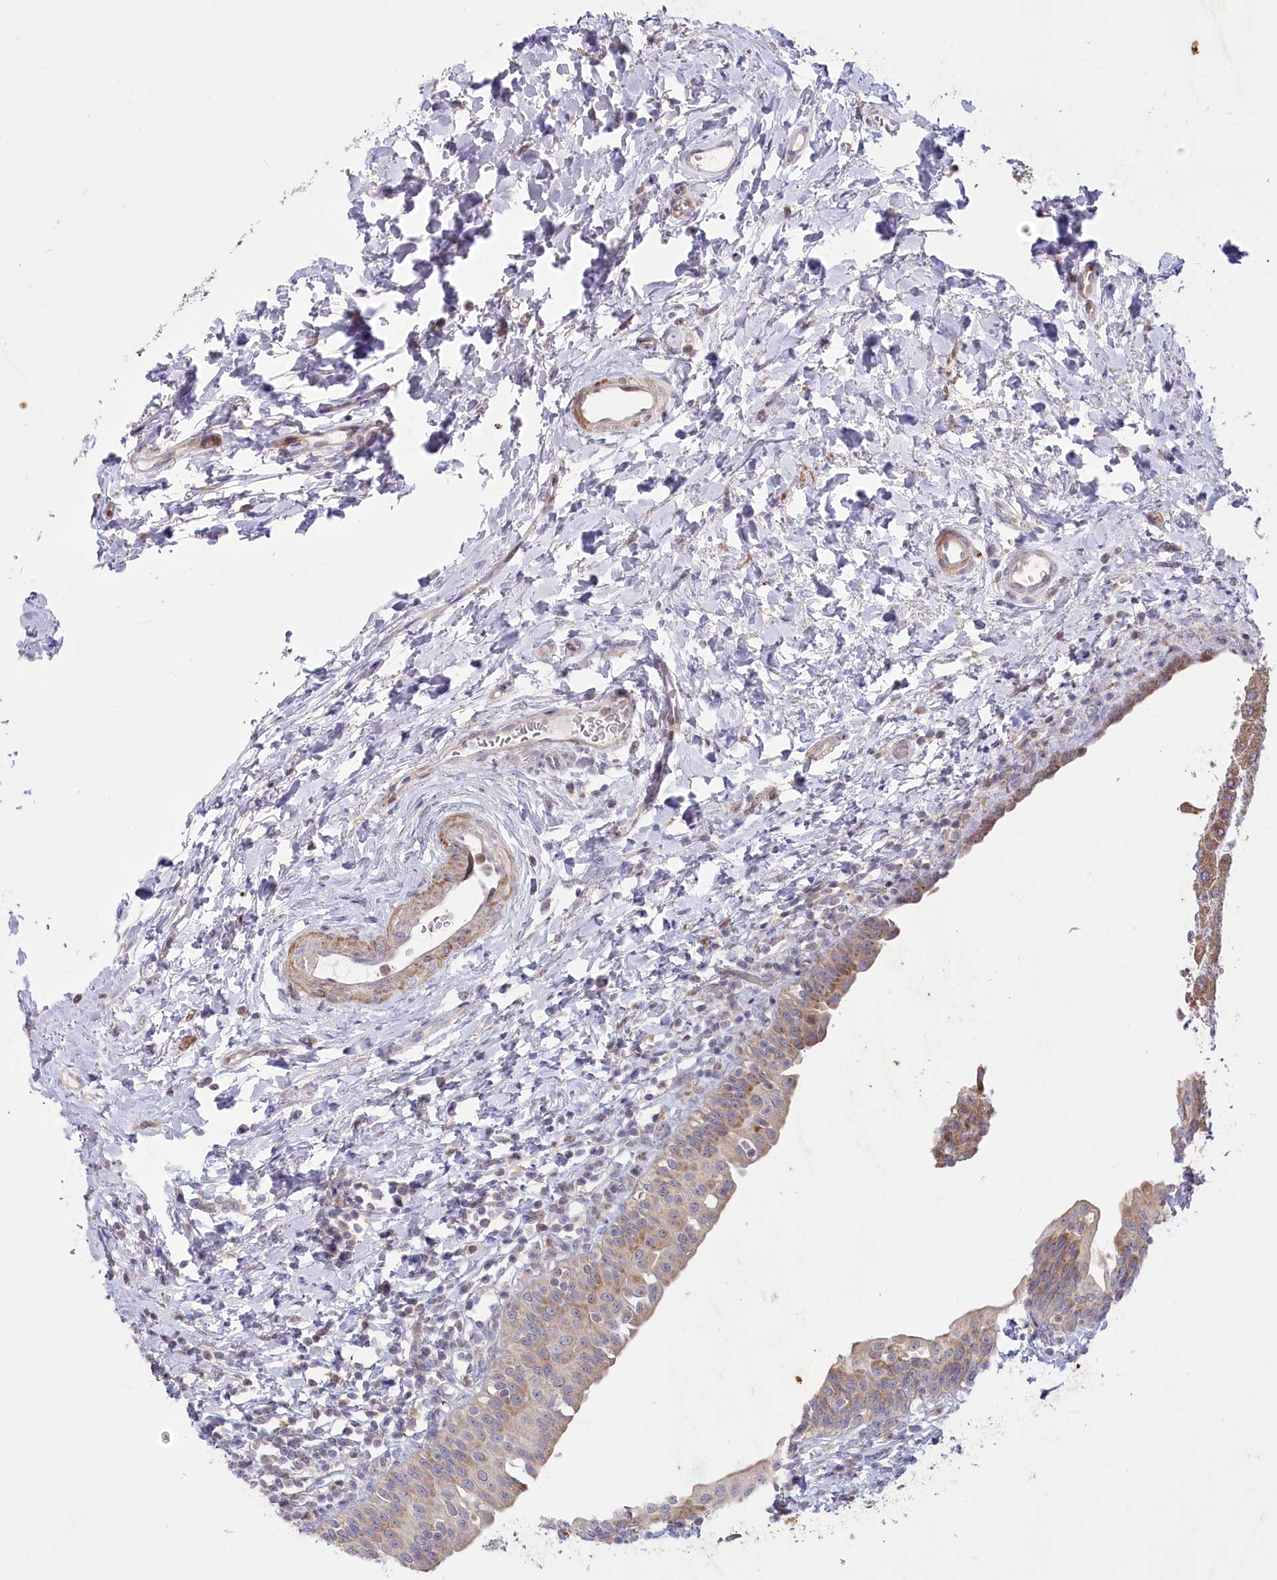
{"staining": {"intensity": "moderate", "quantity": "25%-75%", "location": "cytoplasmic/membranous"}, "tissue": "urinary bladder", "cell_type": "Urothelial cells", "image_type": "normal", "snomed": [{"axis": "morphology", "description": "Normal tissue, NOS"}, {"axis": "topography", "description": "Urinary bladder"}], "caption": "DAB immunohistochemical staining of normal urinary bladder reveals moderate cytoplasmic/membranous protein staining in about 25%-75% of urothelial cells.", "gene": "MTG1", "patient": {"sex": "male", "age": 83}}